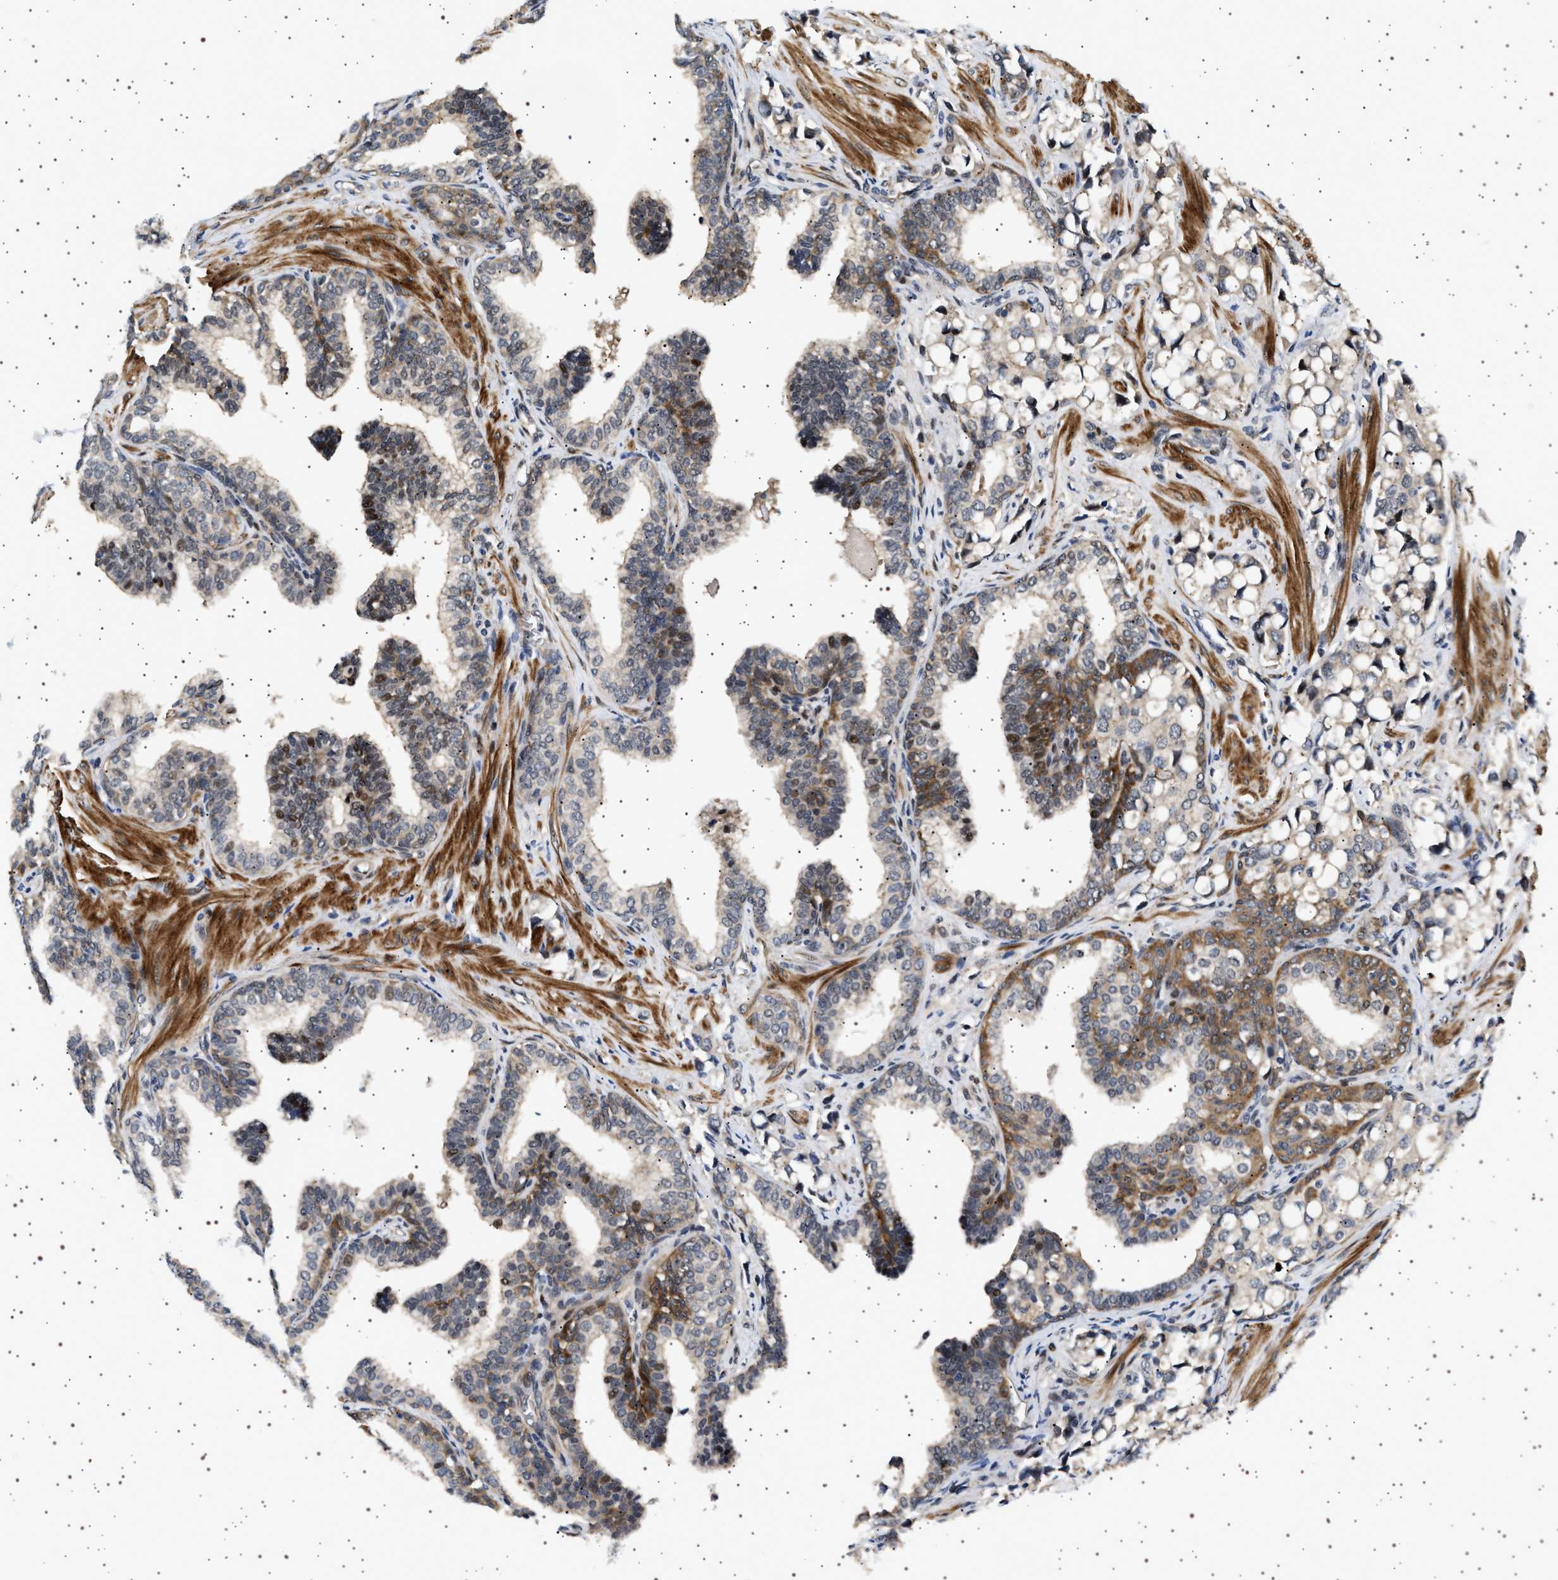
{"staining": {"intensity": "weak", "quantity": "<25%", "location": "cytoplasmic/membranous"}, "tissue": "prostate cancer", "cell_type": "Tumor cells", "image_type": "cancer", "snomed": [{"axis": "morphology", "description": "Adenocarcinoma, High grade"}, {"axis": "topography", "description": "Prostate"}], "caption": "This is an immunohistochemistry (IHC) micrograph of human prostate cancer (adenocarcinoma (high-grade)). There is no expression in tumor cells.", "gene": "BAG3", "patient": {"sex": "male", "age": 52}}